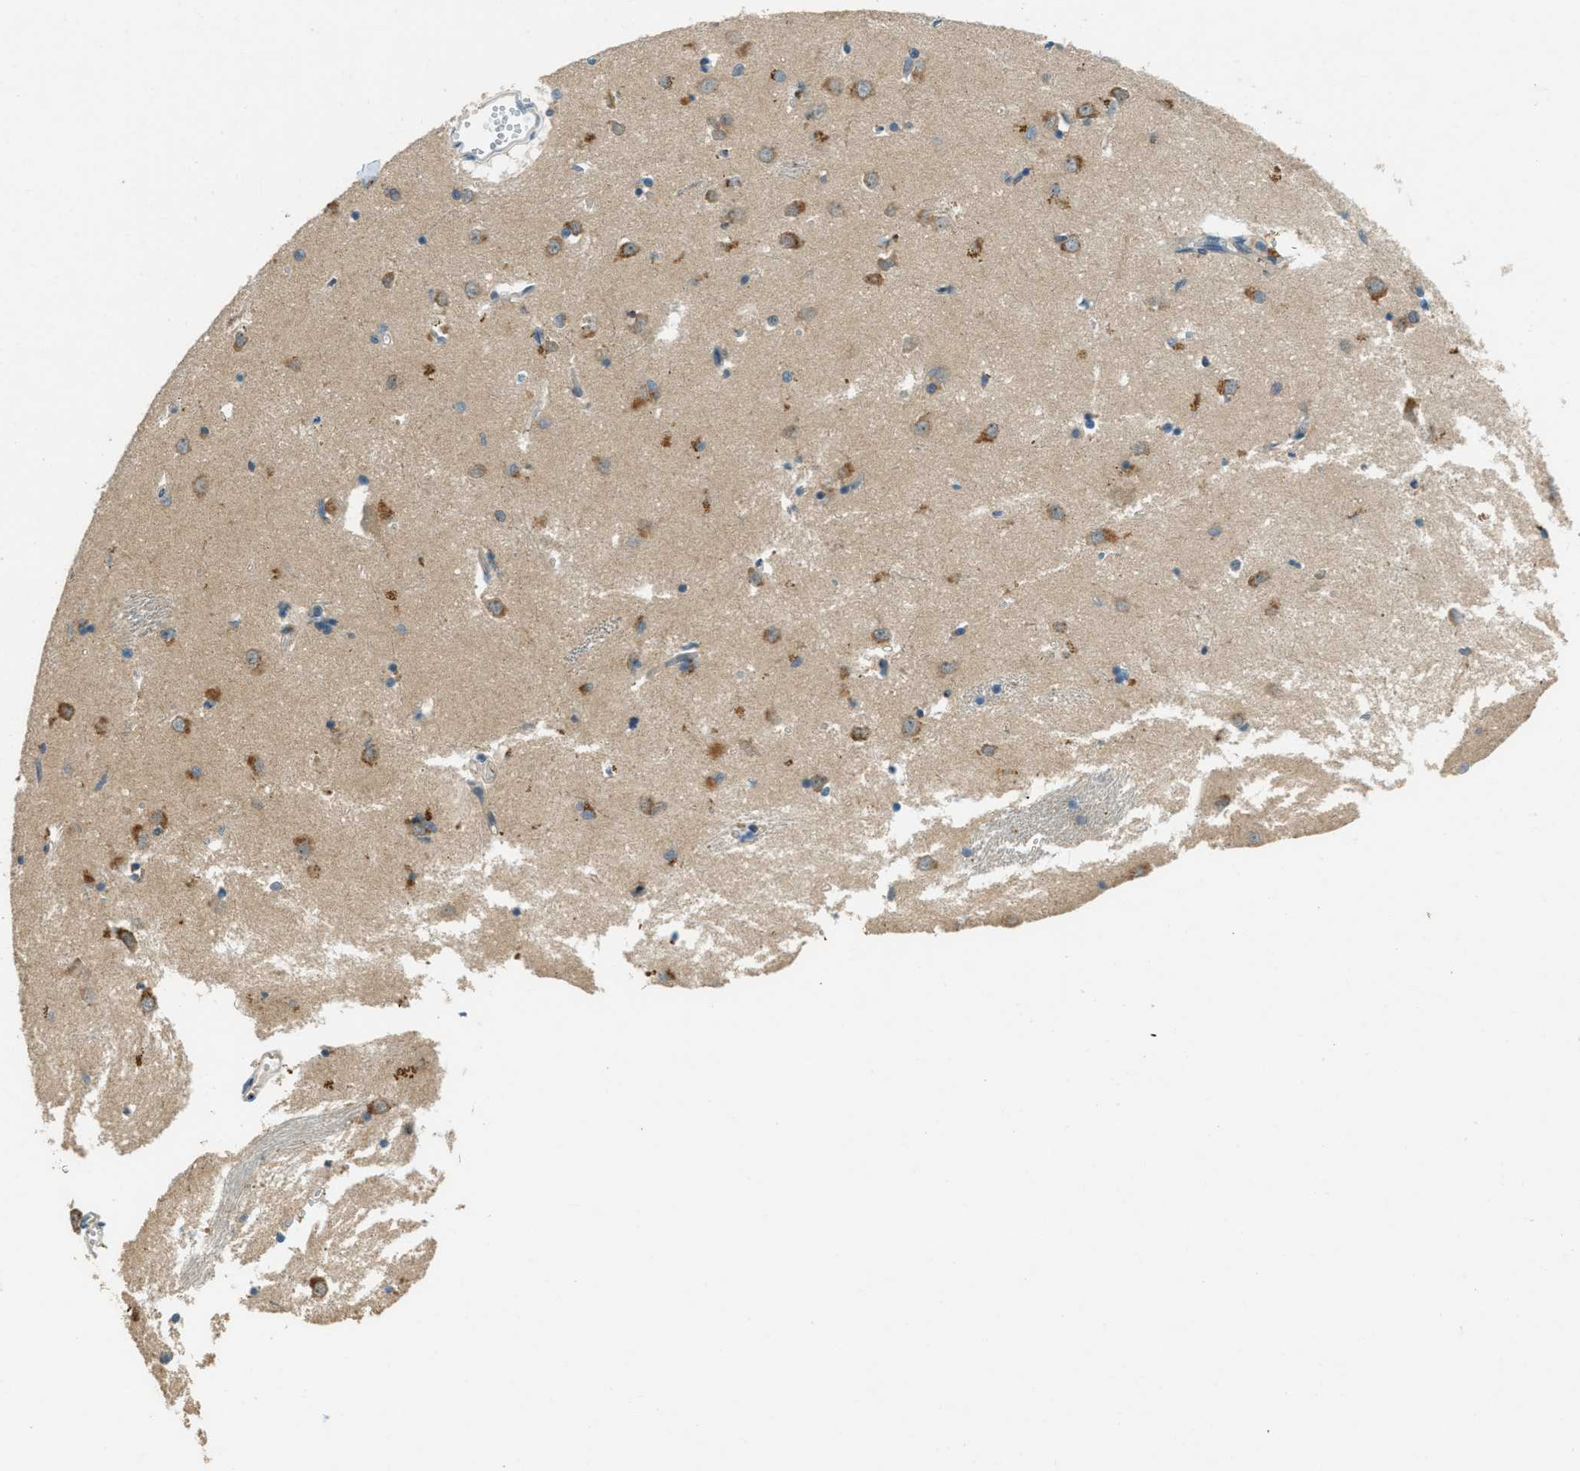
{"staining": {"intensity": "moderate", "quantity": "25%-75%", "location": "cytoplasmic/membranous"}, "tissue": "caudate", "cell_type": "Glial cells", "image_type": "normal", "snomed": [{"axis": "morphology", "description": "Normal tissue, NOS"}, {"axis": "topography", "description": "Lateral ventricle wall"}], "caption": "Immunohistochemistry staining of normal caudate, which demonstrates medium levels of moderate cytoplasmic/membranous staining in approximately 25%-75% of glial cells indicating moderate cytoplasmic/membranous protein staining. The staining was performed using DAB (brown) for protein detection and nuclei were counterstained in hematoxylin (blue).", "gene": "PTPN23", "patient": {"sex": "female", "age": 19}}